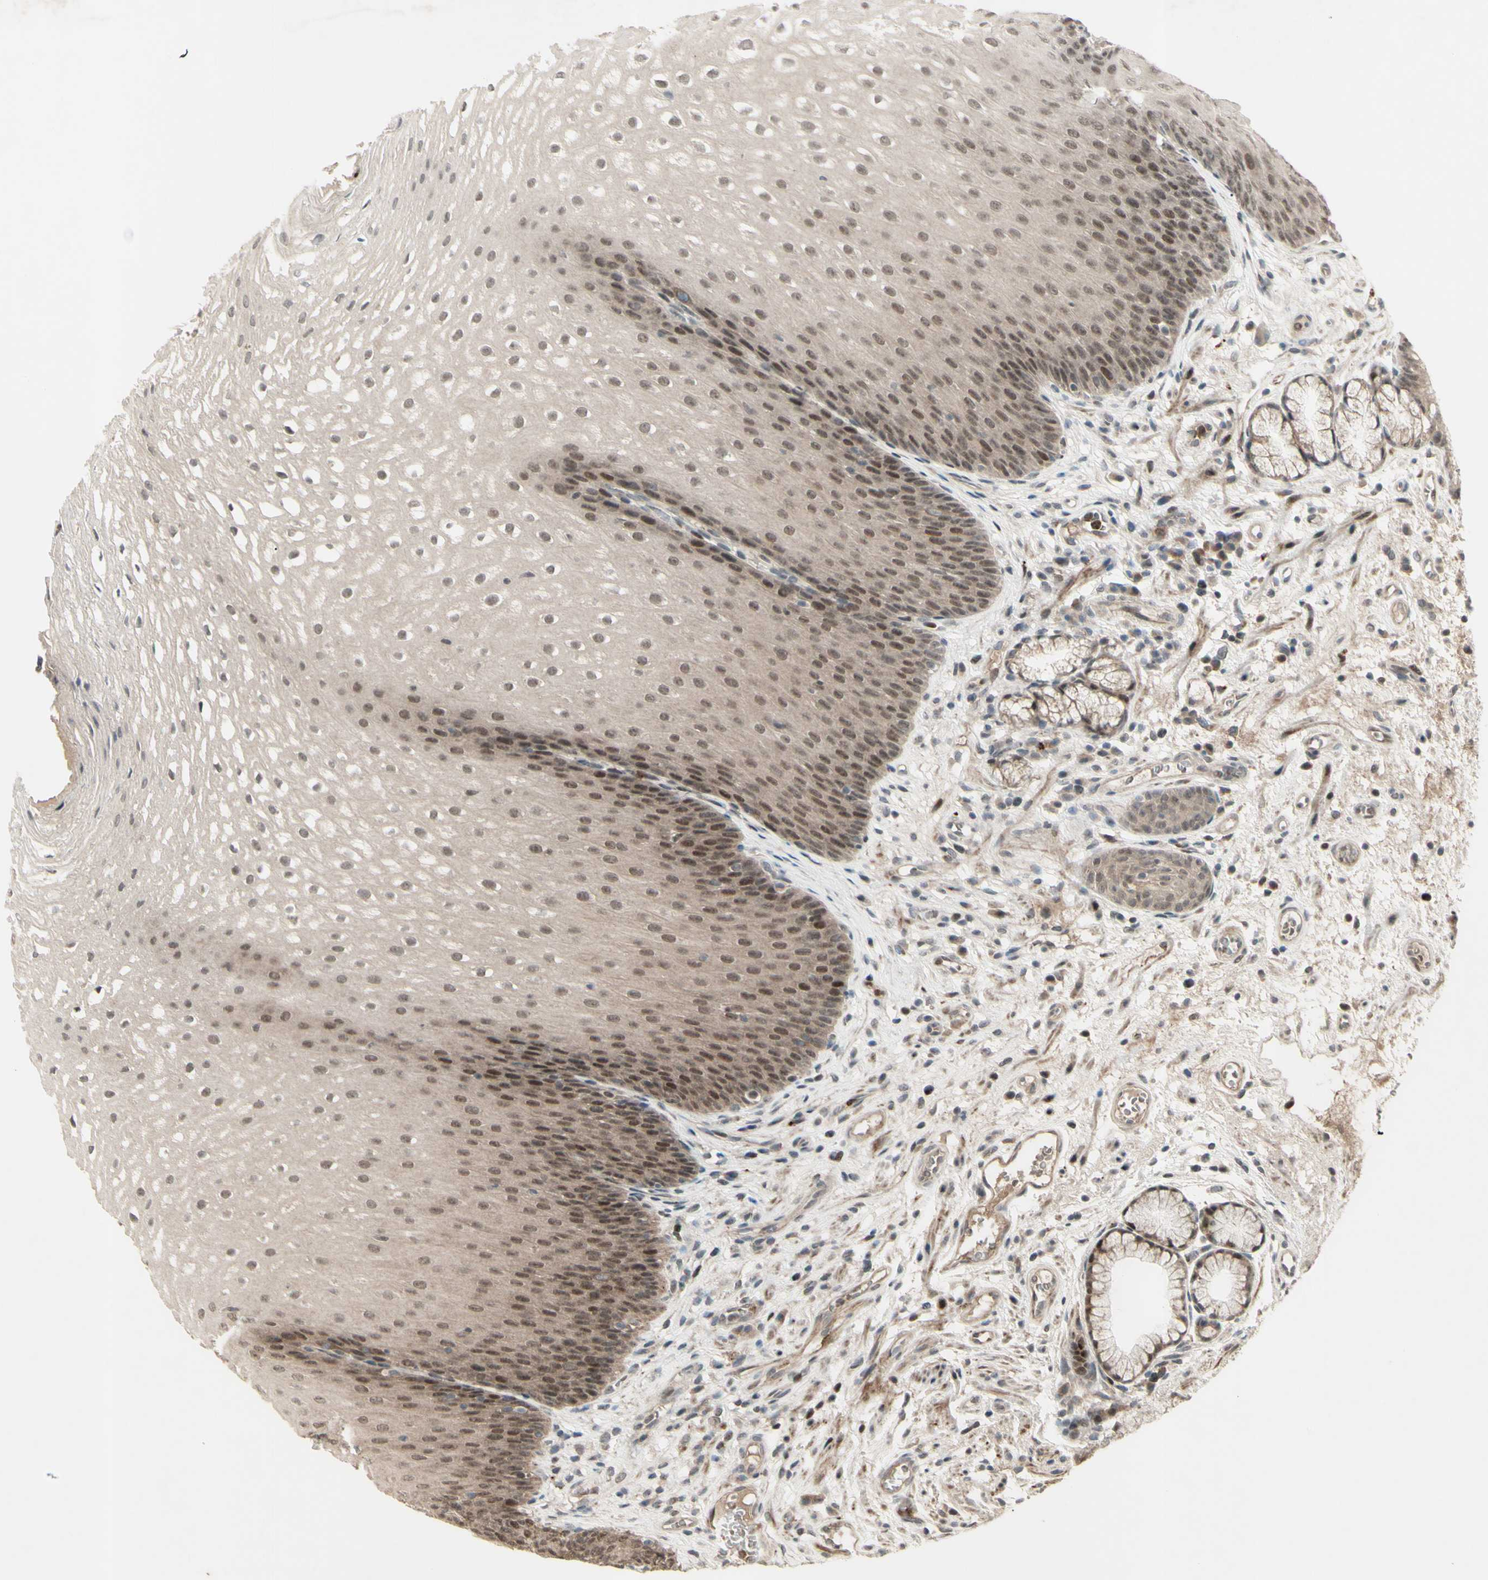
{"staining": {"intensity": "moderate", "quantity": ">75%", "location": "cytoplasmic/membranous,nuclear"}, "tissue": "stomach", "cell_type": "Glandular cells", "image_type": "normal", "snomed": [{"axis": "morphology", "description": "Normal tissue, NOS"}, {"axis": "topography", "description": "Stomach, upper"}], "caption": "Glandular cells demonstrate medium levels of moderate cytoplasmic/membranous,nuclear positivity in about >75% of cells in benign human stomach. (DAB (3,3'-diaminobenzidine) IHC with brightfield microscopy, high magnification).", "gene": "MLF2", "patient": {"sex": "male", "age": 72}}